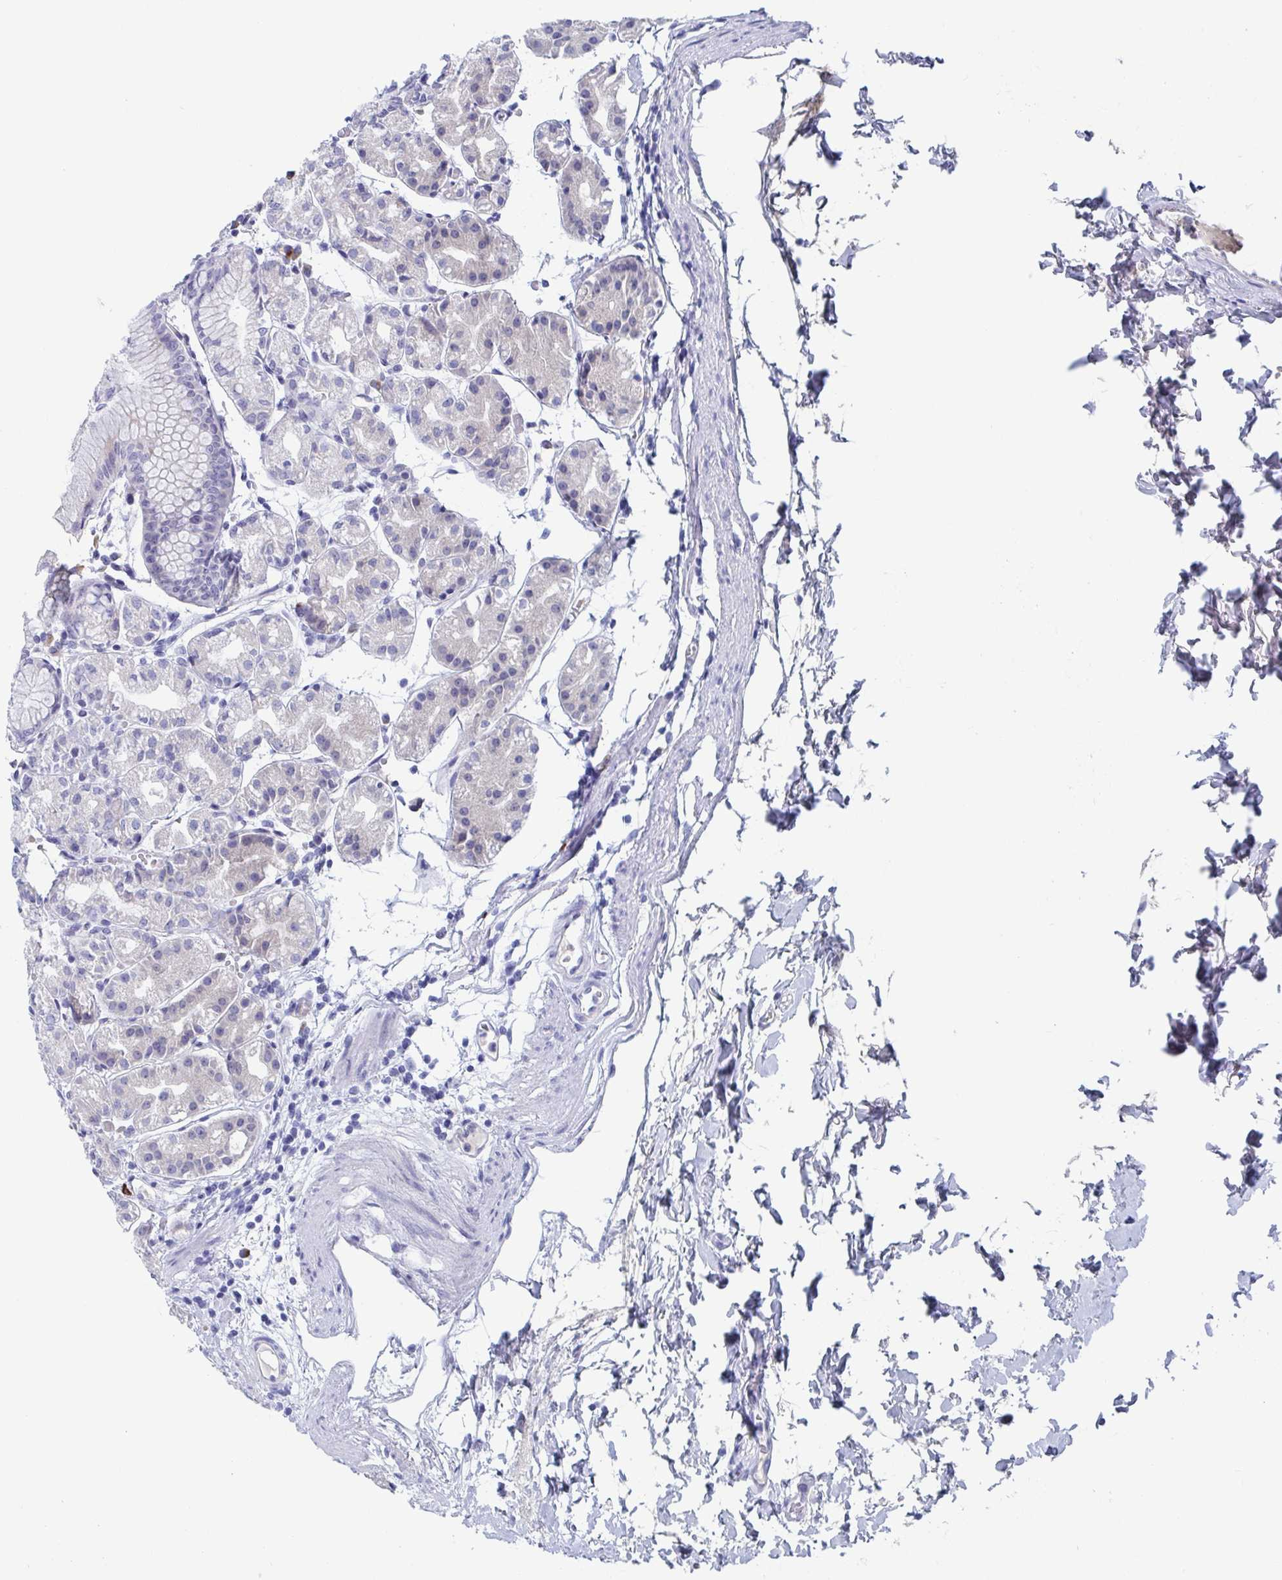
{"staining": {"intensity": "negative", "quantity": "none", "location": "none"}, "tissue": "stomach", "cell_type": "Glandular cells", "image_type": "normal", "snomed": [{"axis": "morphology", "description": "Normal tissue, NOS"}, {"axis": "topography", "description": "Stomach"}], "caption": "Immunohistochemical staining of benign human stomach demonstrates no significant expression in glandular cells. (IHC, brightfield microscopy, high magnification).", "gene": "NT5C3B", "patient": {"sex": "female", "age": 57}}